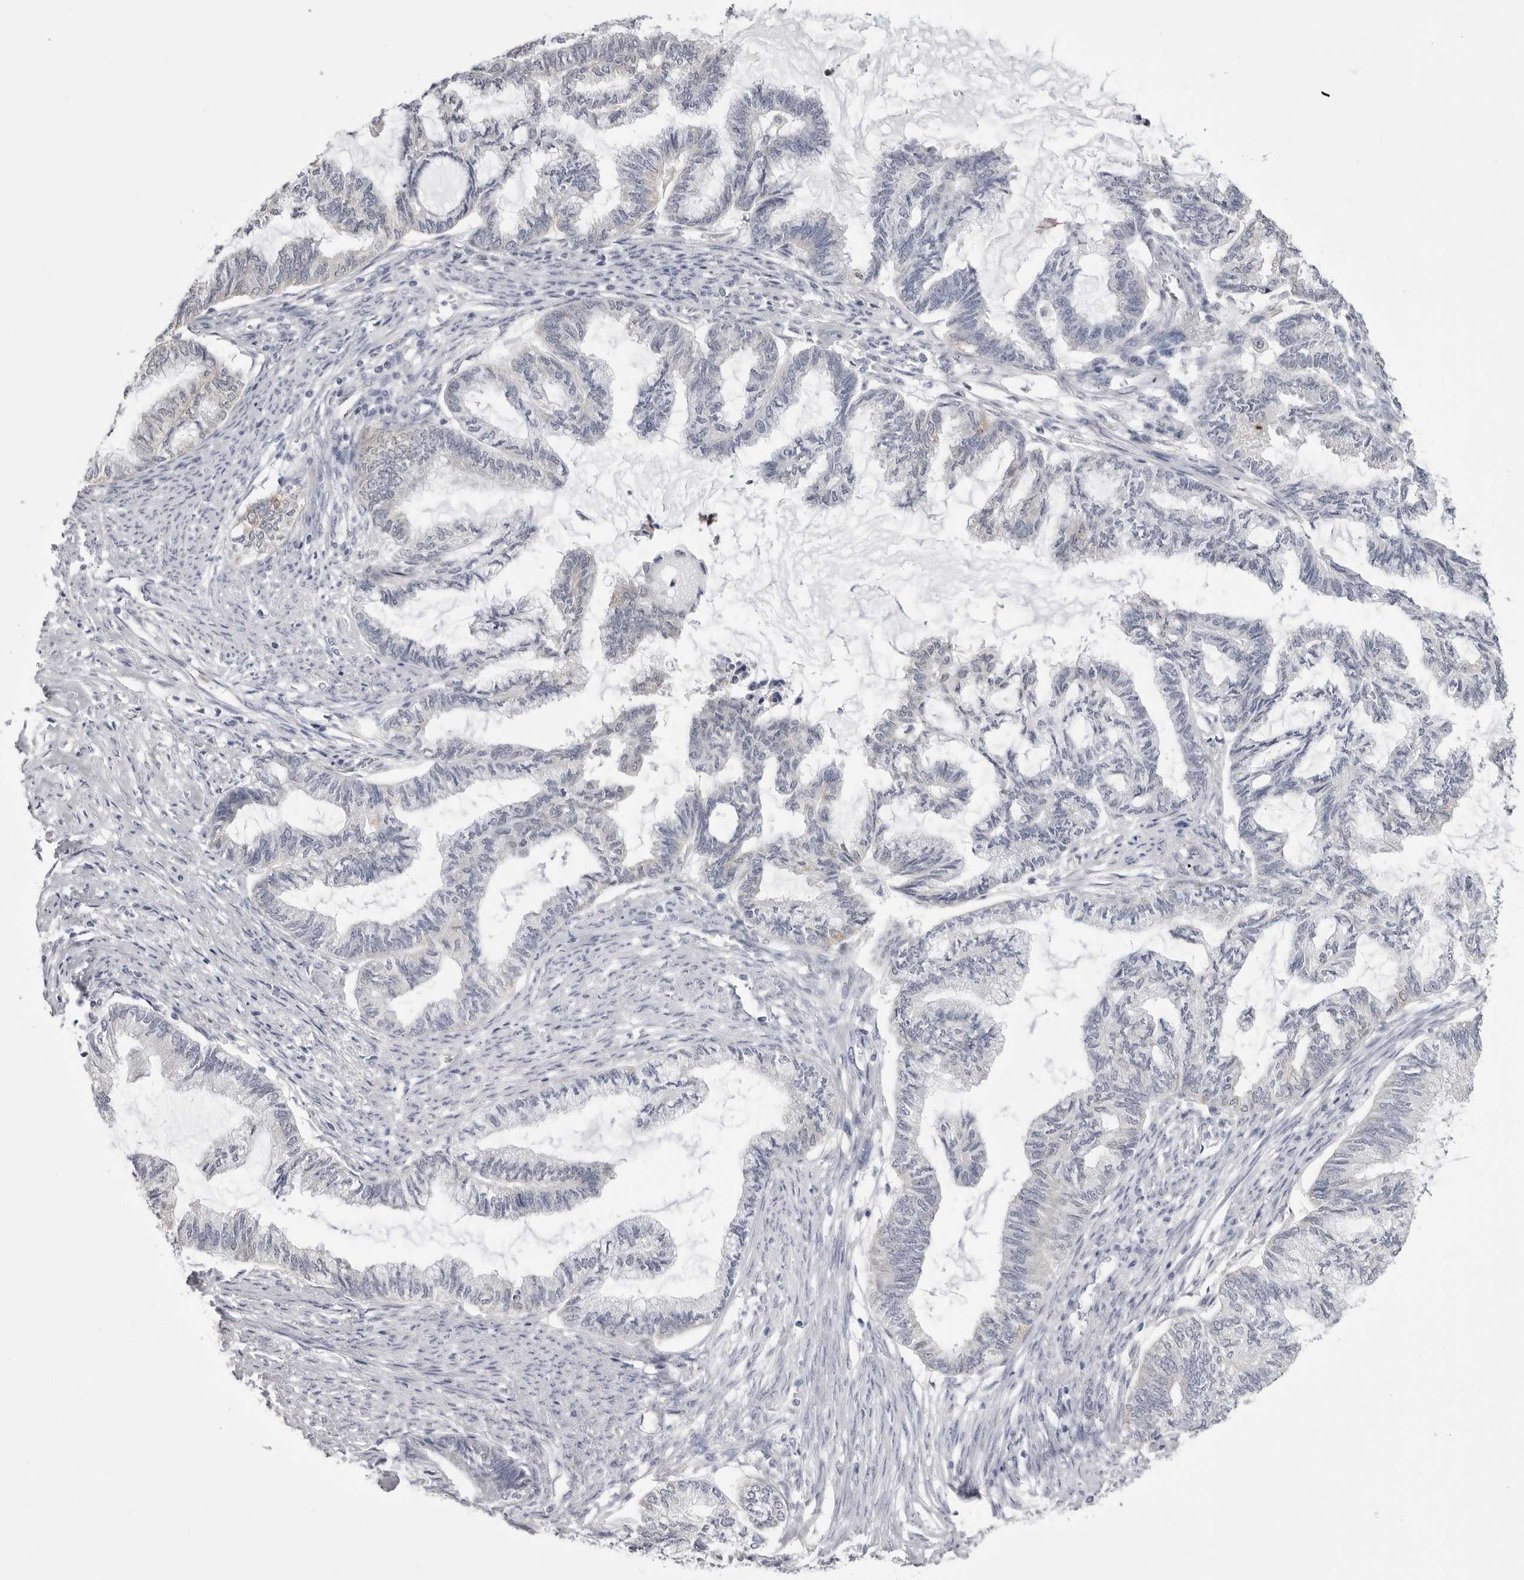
{"staining": {"intensity": "negative", "quantity": "none", "location": "none"}, "tissue": "endometrial cancer", "cell_type": "Tumor cells", "image_type": "cancer", "snomed": [{"axis": "morphology", "description": "Adenocarcinoma, NOS"}, {"axis": "topography", "description": "Endometrium"}], "caption": "High power microscopy micrograph of an immunohistochemistry photomicrograph of endometrial cancer (adenocarcinoma), revealing no significant expression in tumor cells.", "gene": "STAP2", "patient": {"sex": "female", "age": 86}}